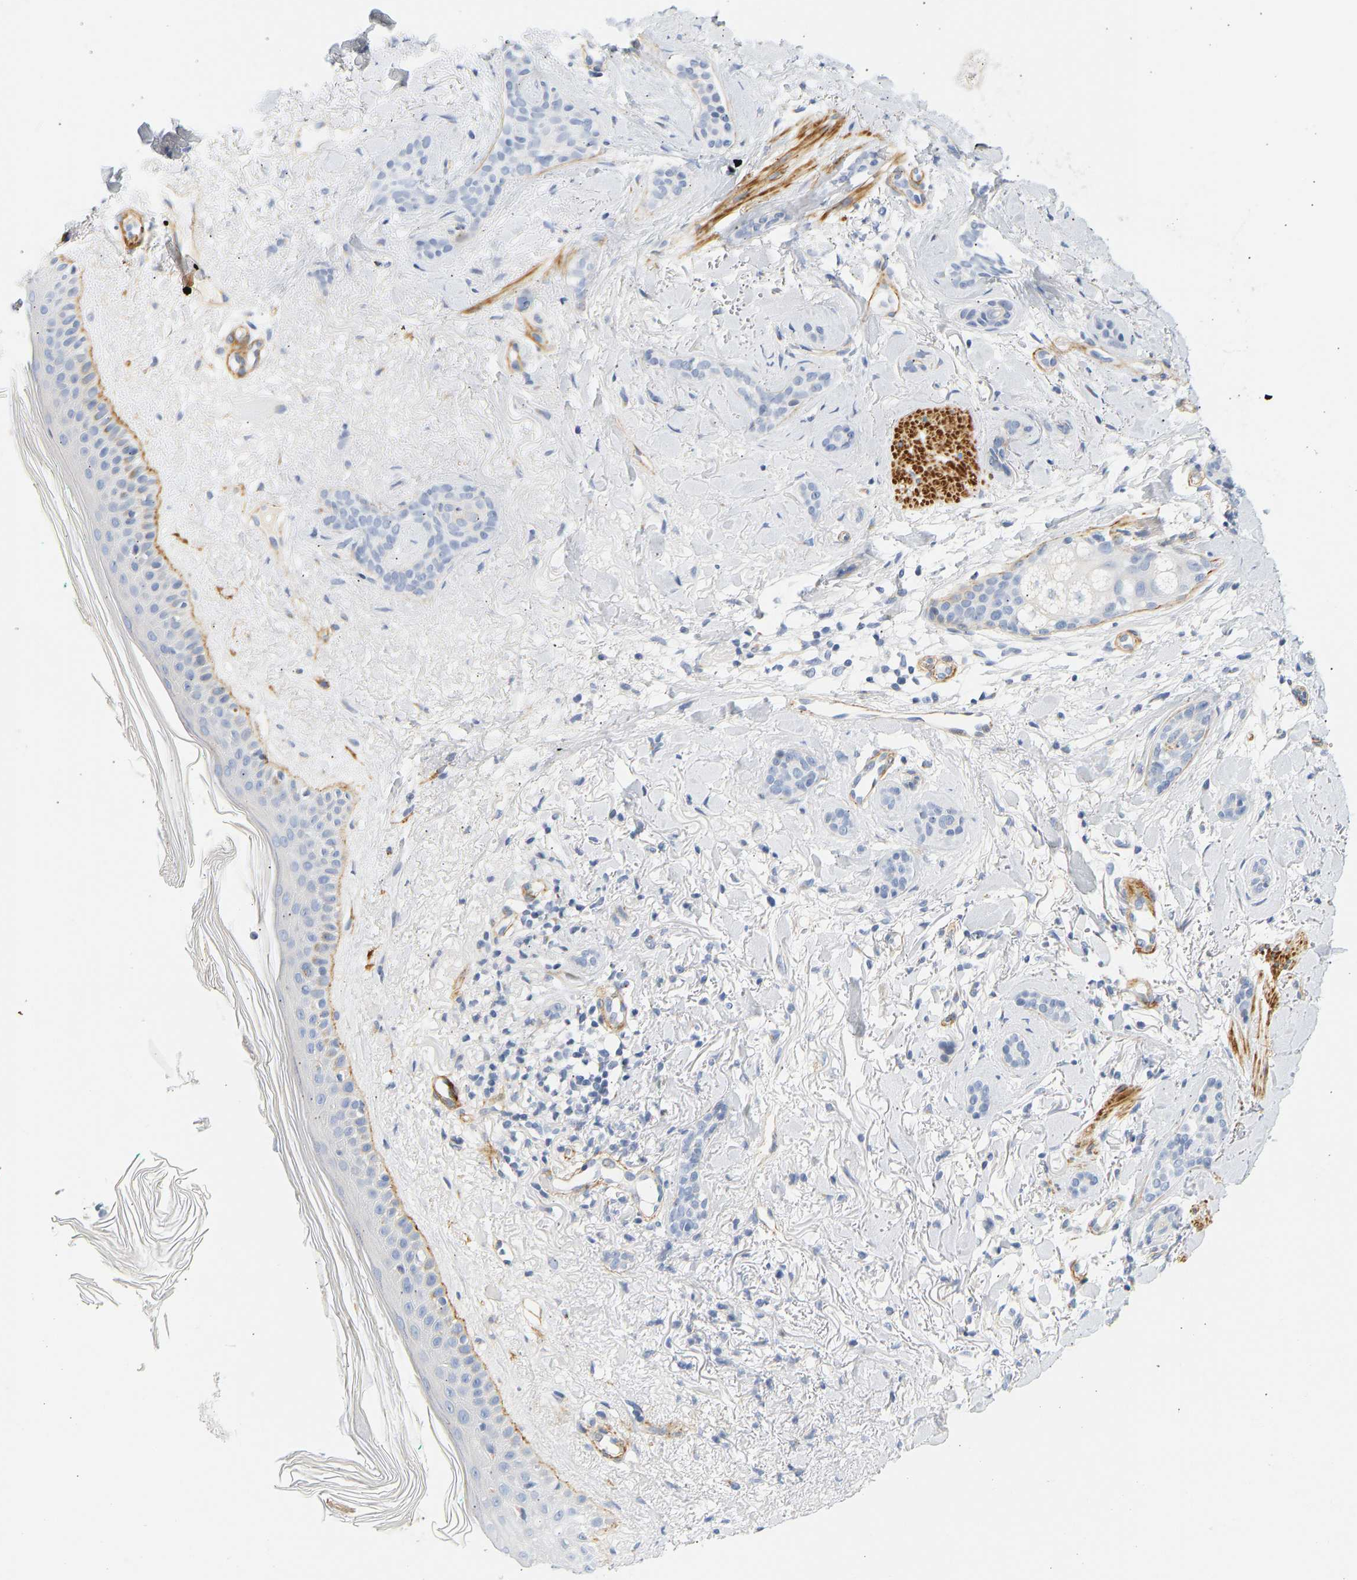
{"staining": {"intensity": "negative", "quantity": "none", "location": "none"}, "tissue": "skin cancer", "cell_type": "Tumor cells", "image_type": "cancer", "snomed": [{"axis": "morphology", "description": "Basal cell carcinoma"}, {"axis": "morphology", "description": "Adnexal tumor, benign"}, {"axis": "topography", "description": "Skin"}], "caption": "Tumor cells show no significant protein staining in benign adnexal tumor (skin).", "gene": "SLC30A7", "patient": {"sex": "female", "age": 42}}